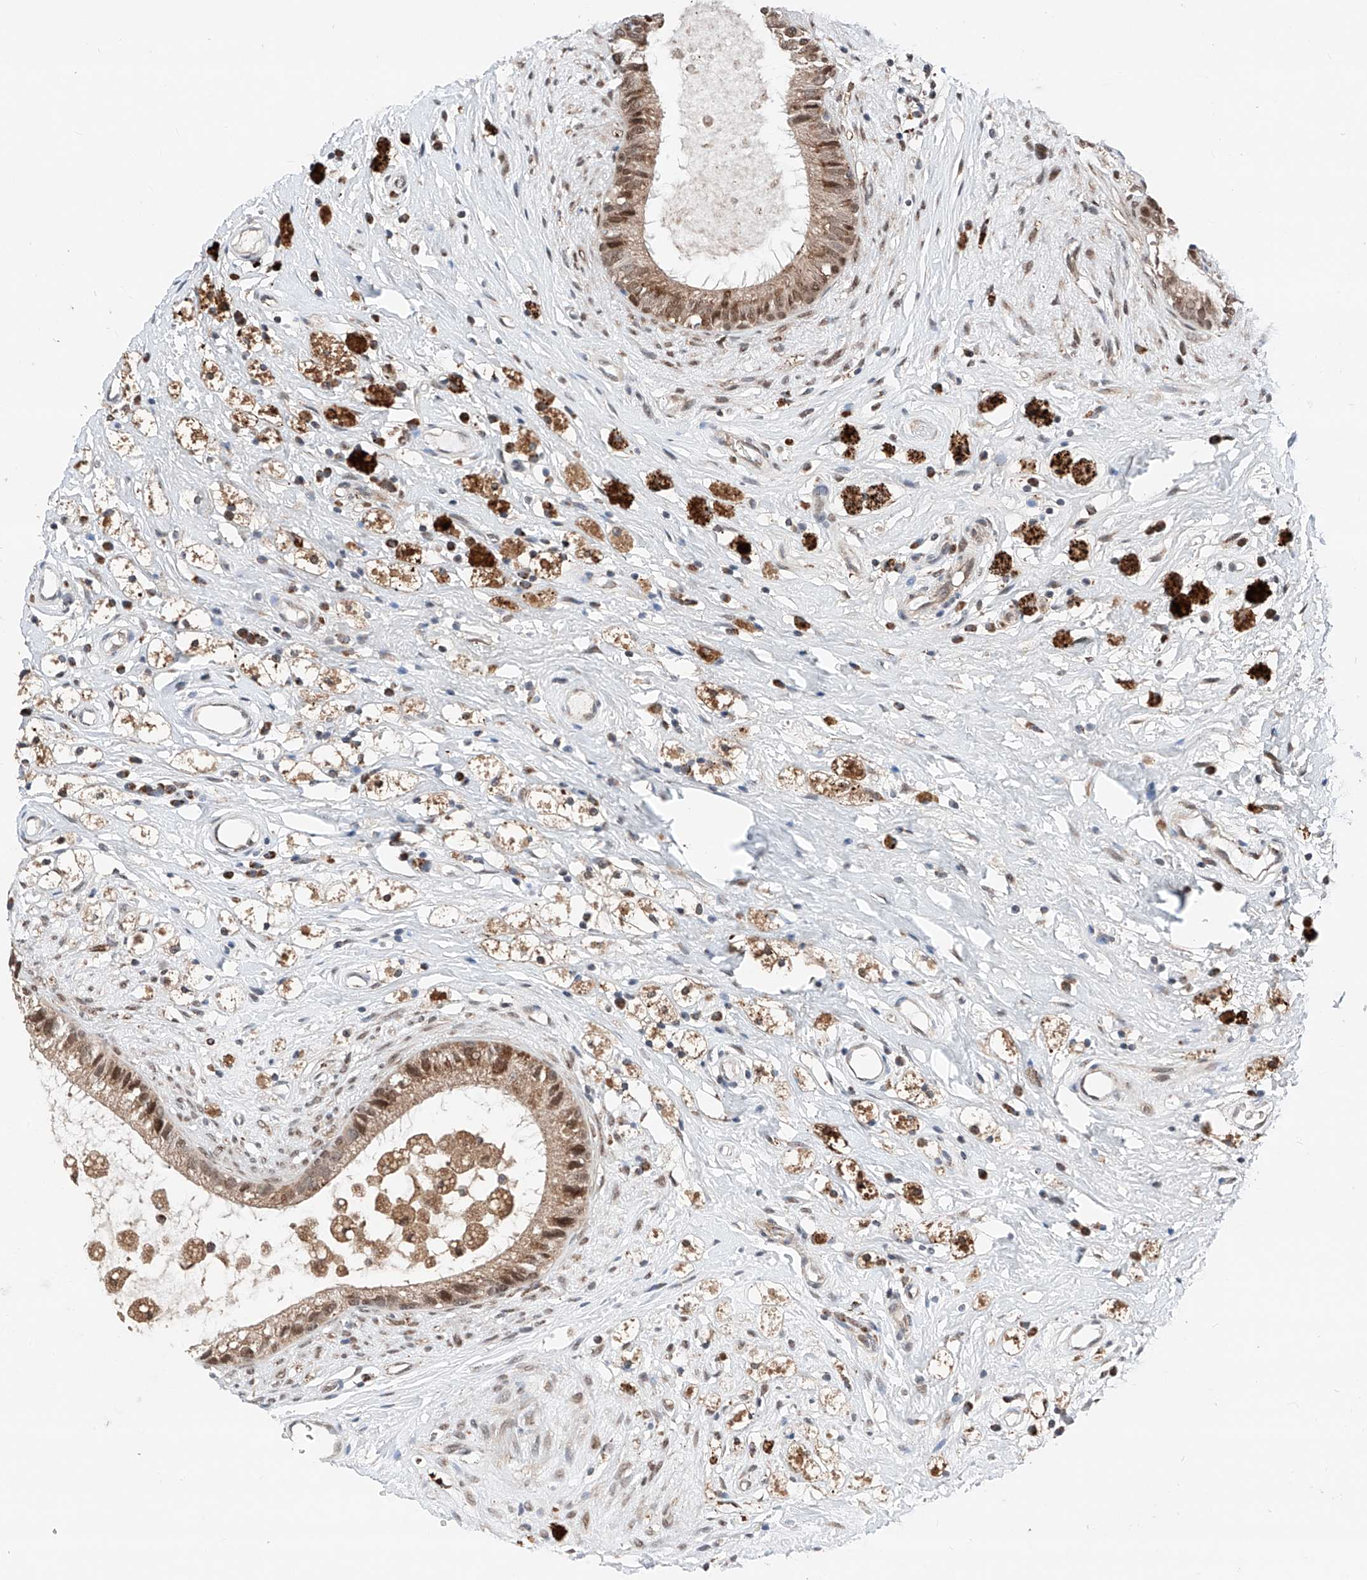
{"staining": {"intensity": "moderate", "quantity": ">75%", "location": "cytoplasmic/membranous,nuclear"}, "tissue": "epididymis", "cell_type": "Glandular cells", "image_type": "normal", "snomed": [{"axis": "morphology", "description": "Normal tissue, NOS"}, {"axis": "topography", "description": "Epididymis"}], "caption": "Immunohistochemistry photomicrograph of unremarkable epididymis: human epididymis stained using immunohistochemistry (IHC) displays medium levels of moderate protein expression localized specifically in the cytoplasmic/membranous,nuclear of glandular cells, appearing as a cytoplasmic/membranous,nuclear brown color.", "gene": "ZSCAN29", "patient": {"sex": "male", "age": 80}}